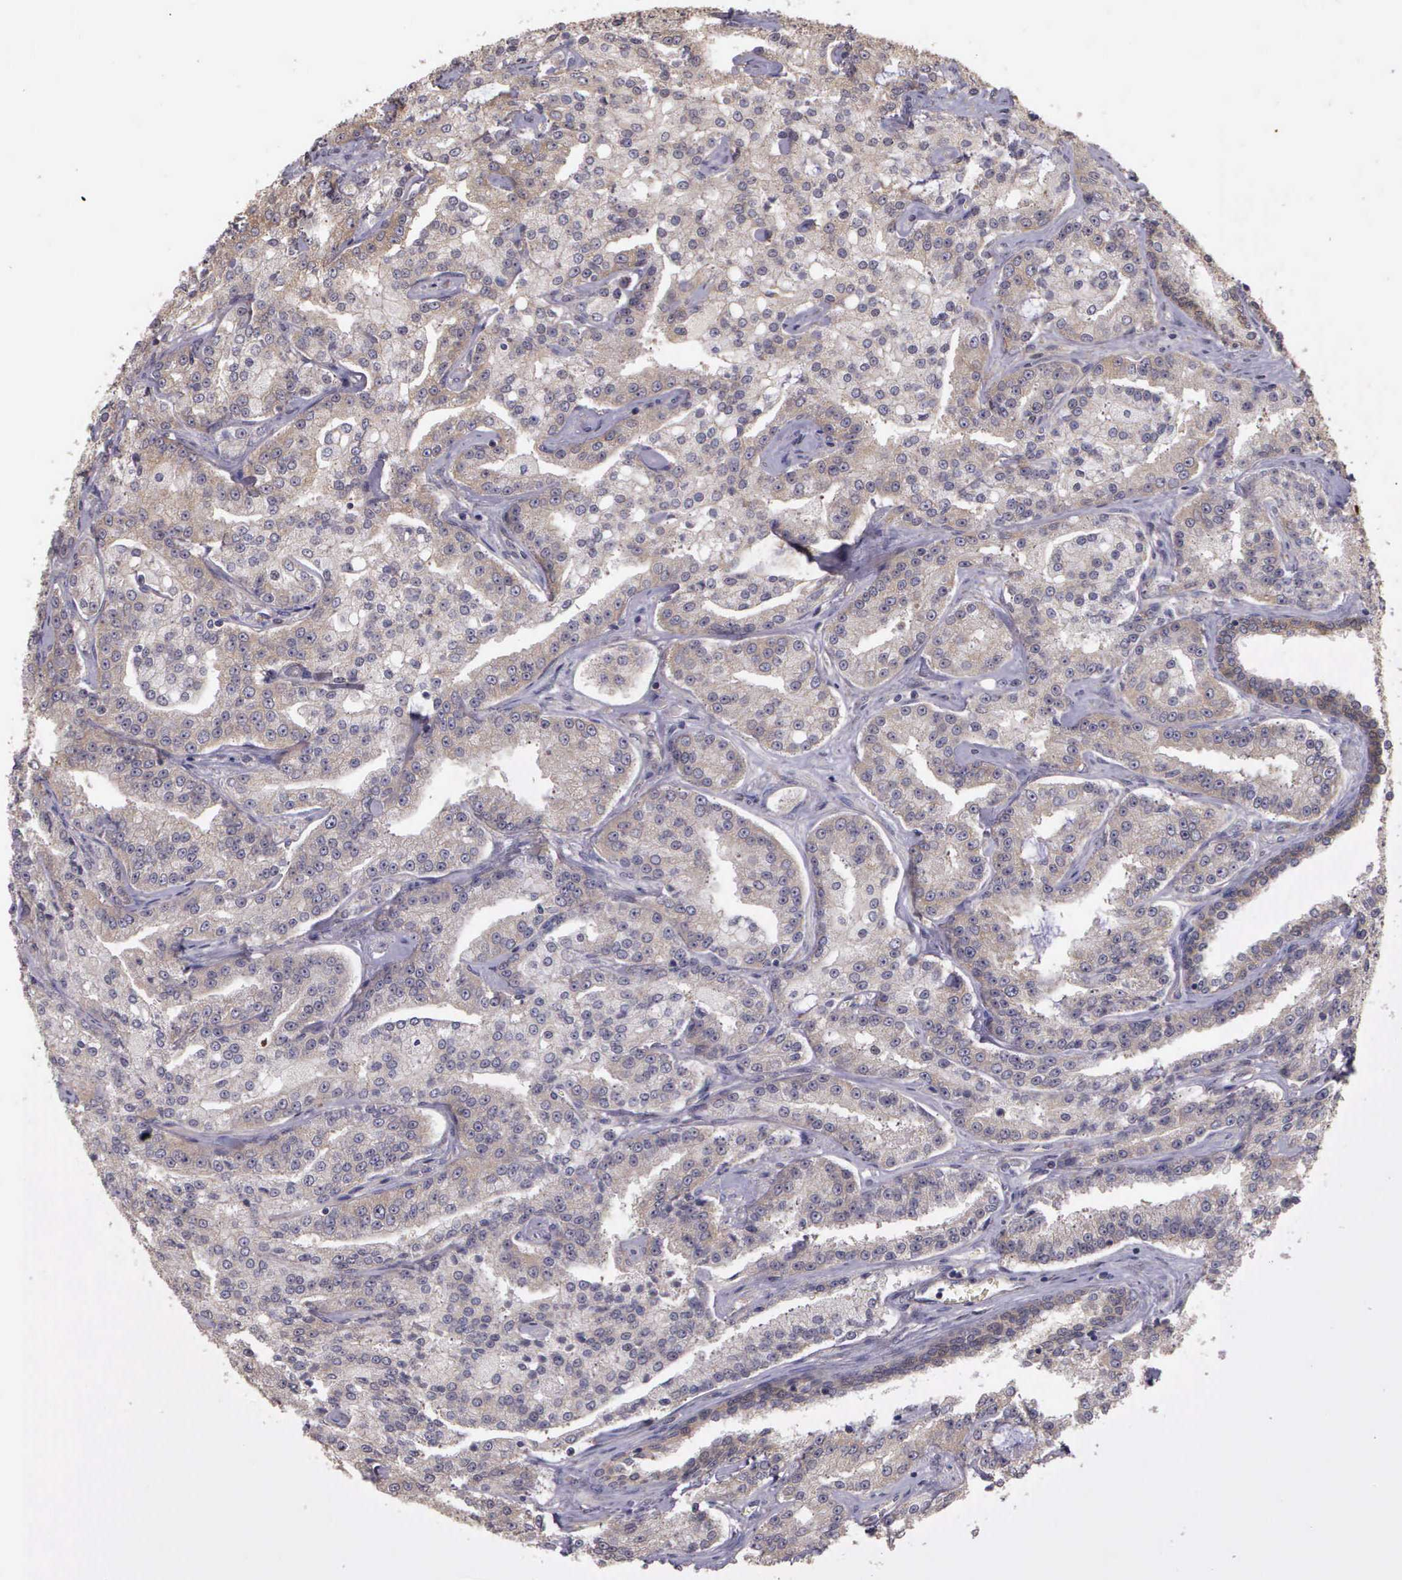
{"staining": {"intensity": "weak", "quantity": ">75%", "location": "cytoplasmic/membranous"}, "tissue": "prostate cancer", "cell_type": "Tumor cells", "image_type": "cancer", "snomed": [{"axis": "morphology", "description": "Adenocarcinoma, Medium grade"}, {"axis": "topography", "description": "Prostate"}], "caption": "High-magnification brightfield microscopy of prostate cancer stained with DAB (3,3'-diaminobenzidine) (brown) and counterstained with hematoxylin (blue). tumor cells exhibit weak cytoplasmic/membranous expression is appreciated in about>75% of cells.", "gene": "EIF5", "patient": {"sex": "male", "age": 72}}